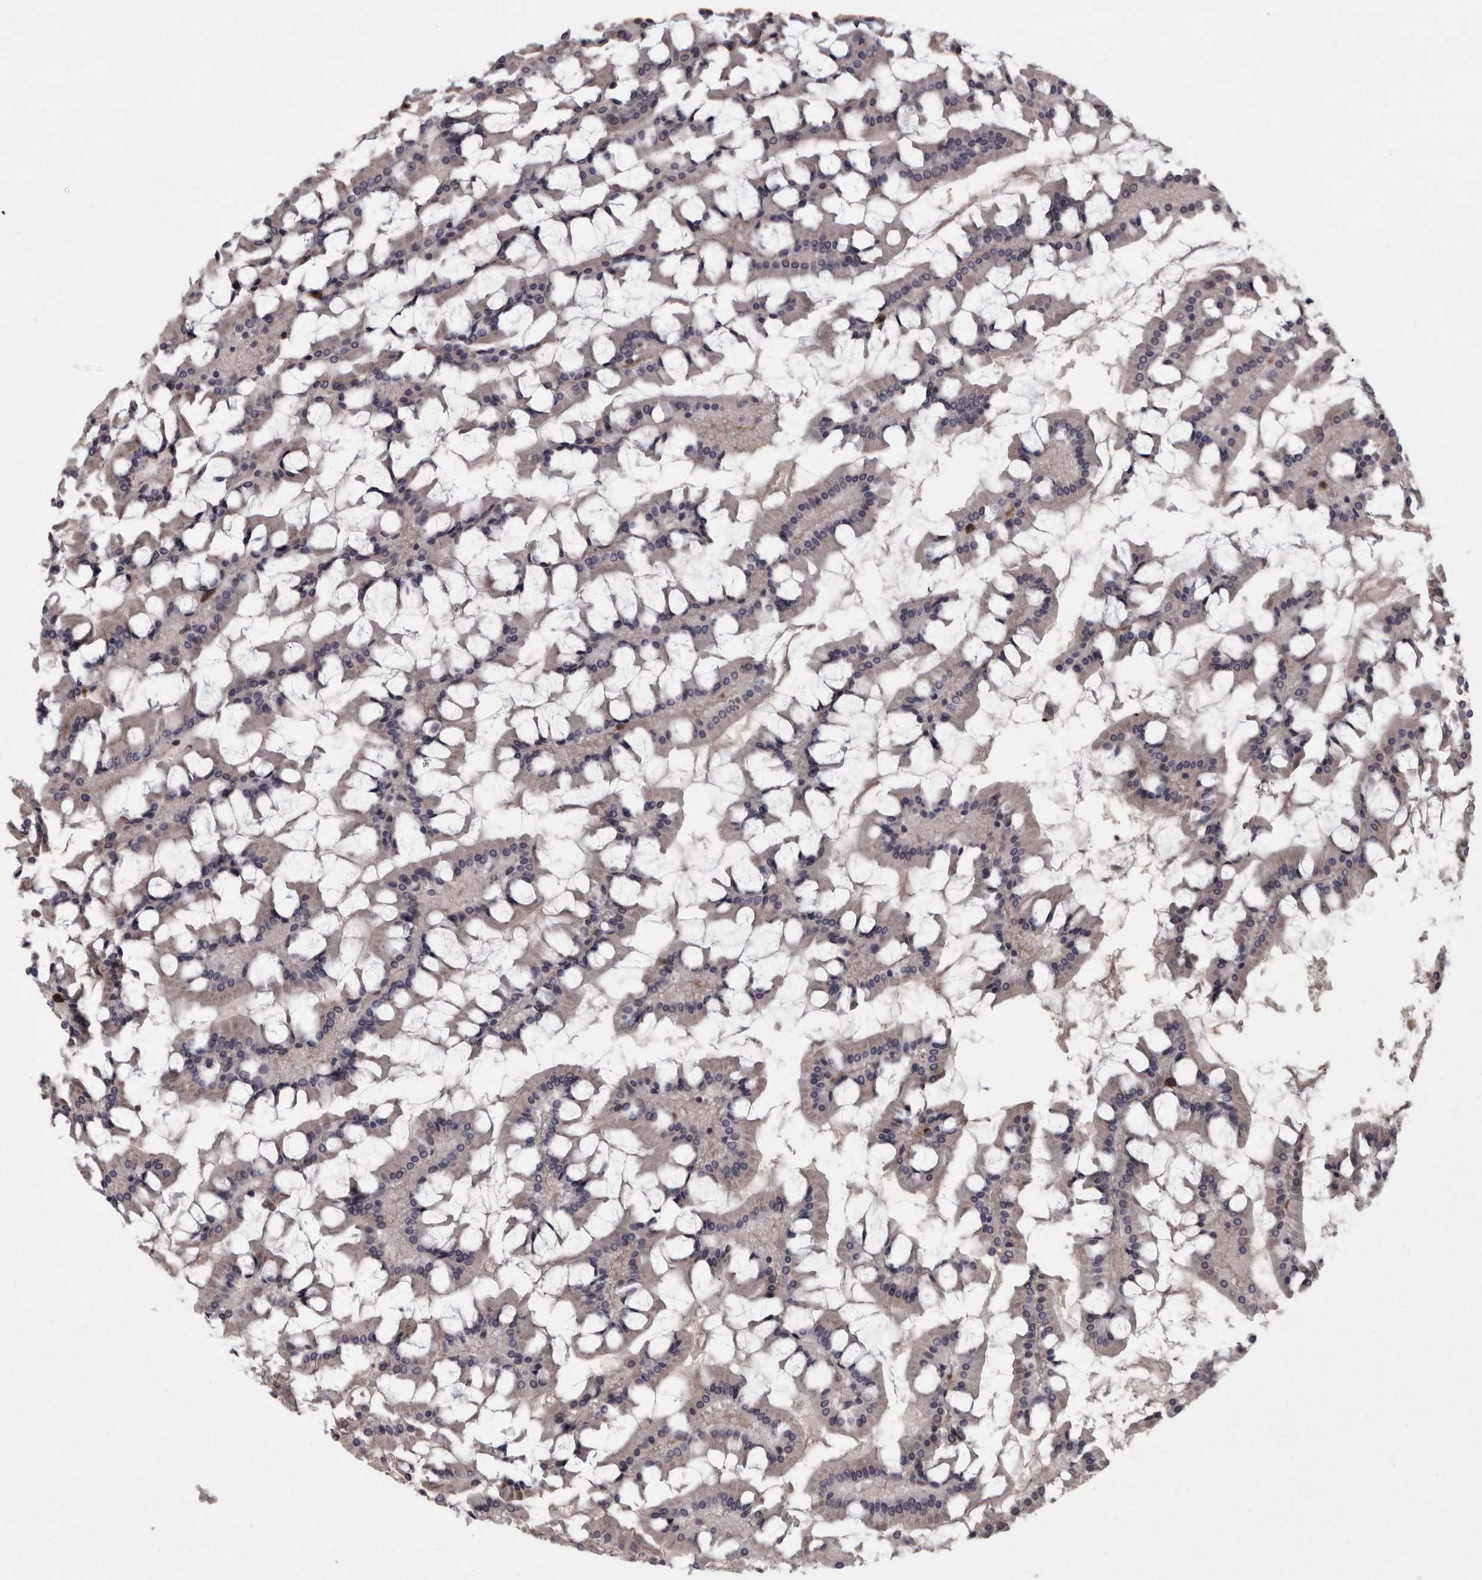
{"staining": {"intensity": "weak", "quantity": "<25%", "location": "cytoplasmic/membranous"}, "tissue": "small intestine", "cell_type": "Glandular cells", "image_type": "normal", "snomed": [{"axis": "morphology", "description": "Normal tissue, NOS"}, {"axis": "topography", "description": "Small intestine"}], "caption": "The immunohistochemistry image has no significant positivity in glandular cells of small intestine. (IHC, brightfield microscopy, high magnification).", "gene": "RSU1", "patient": {"sex": "male", "age": 41}}